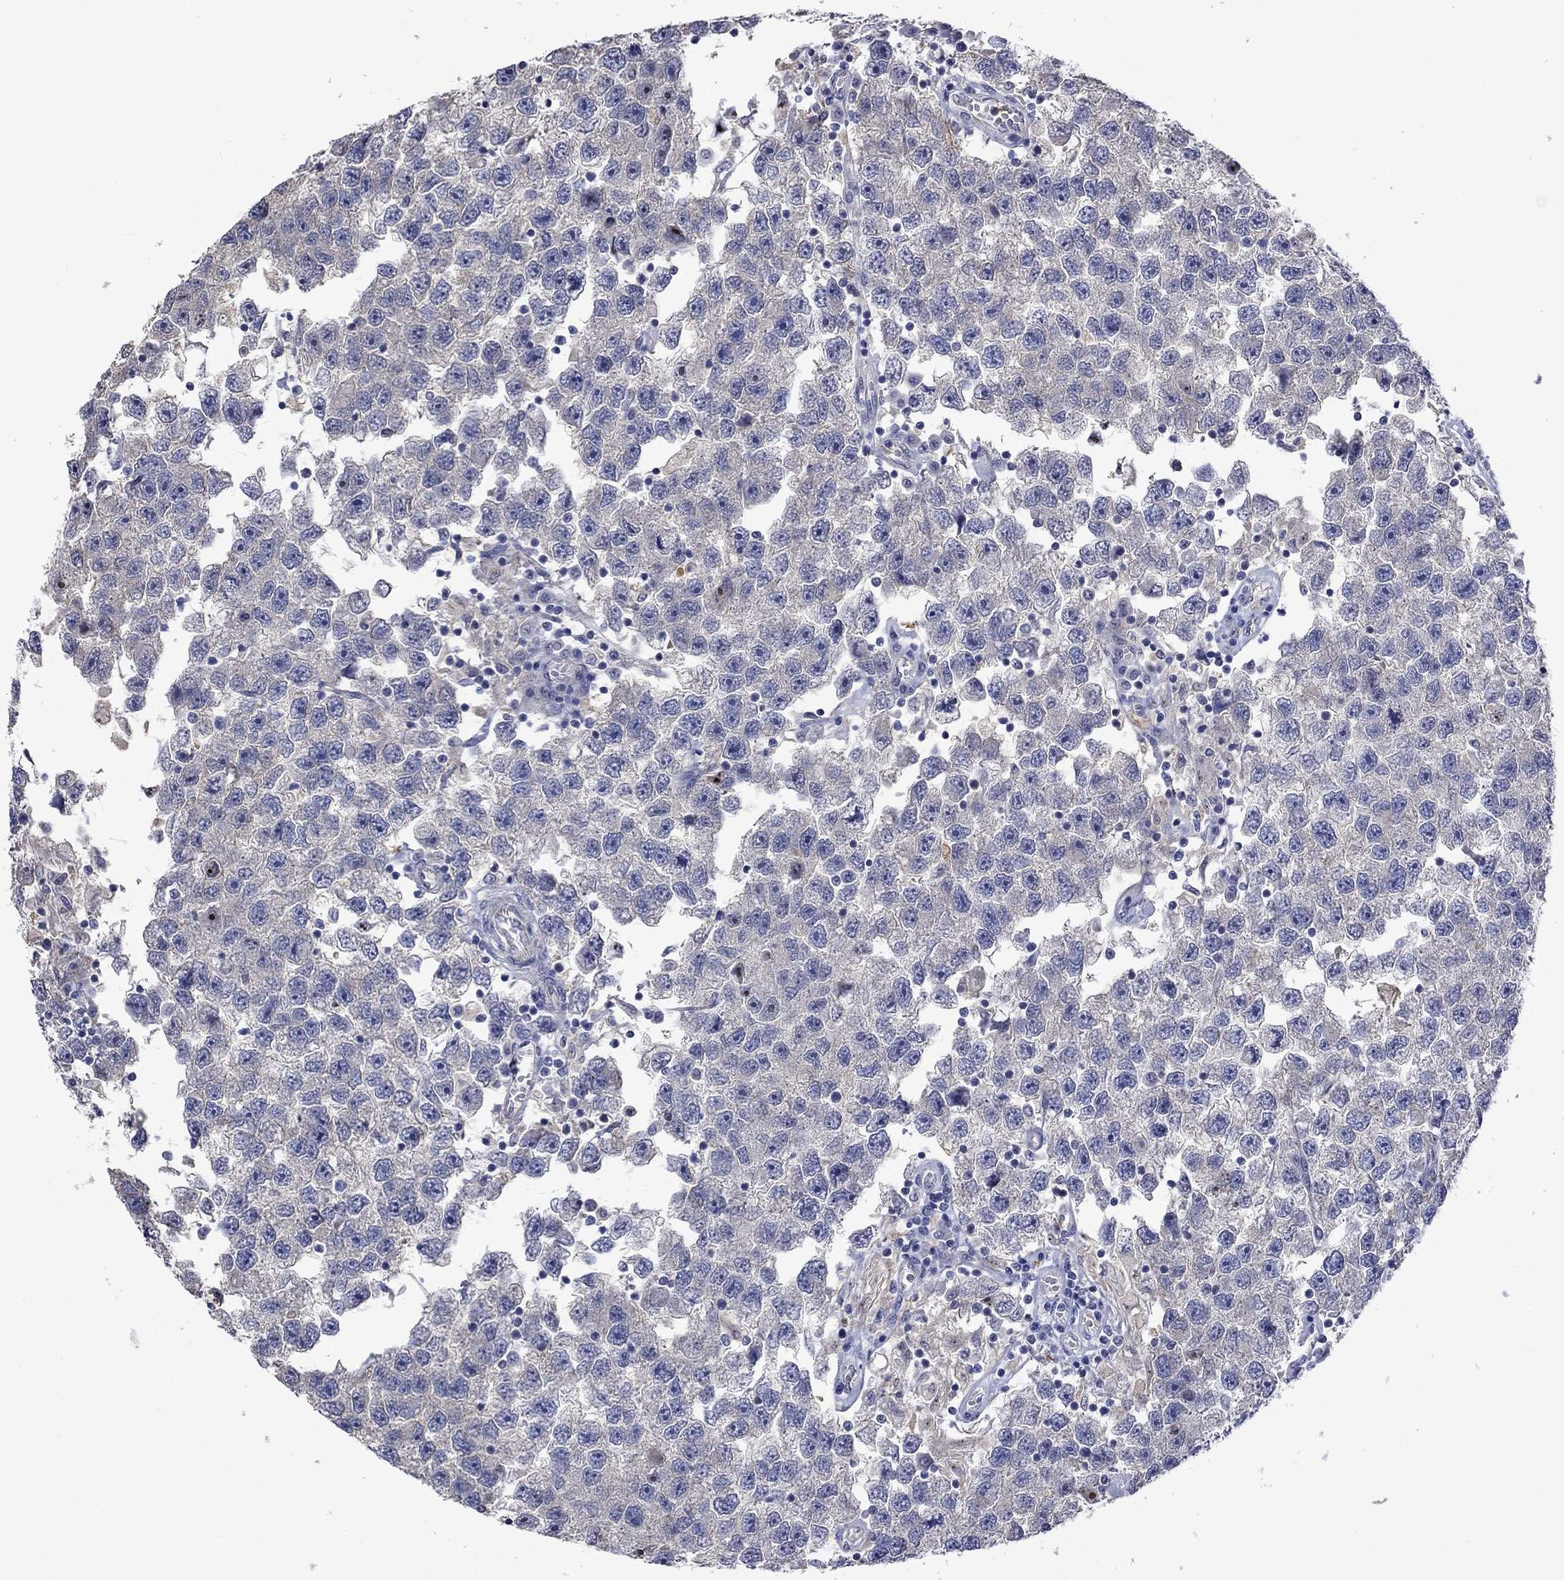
{"staining": {"intensity": "weak", "quantity": "25%-75%", "location": "cytoplasmic/membranous"}, "tissue": "testis cancer", "cell_type": "Tumor cells", "image_type": "cancer", "snomed": [{"axis": "morphology", "description": "Seminoma, NOS"}, {"axis": "topography", "description": "Testis"}], "caption": "Testis cancer stained with a protein marker shows weak staining in tumor cells.", "gene": "CAMKK2", "patient": {"sex": "male", "age": 26}}